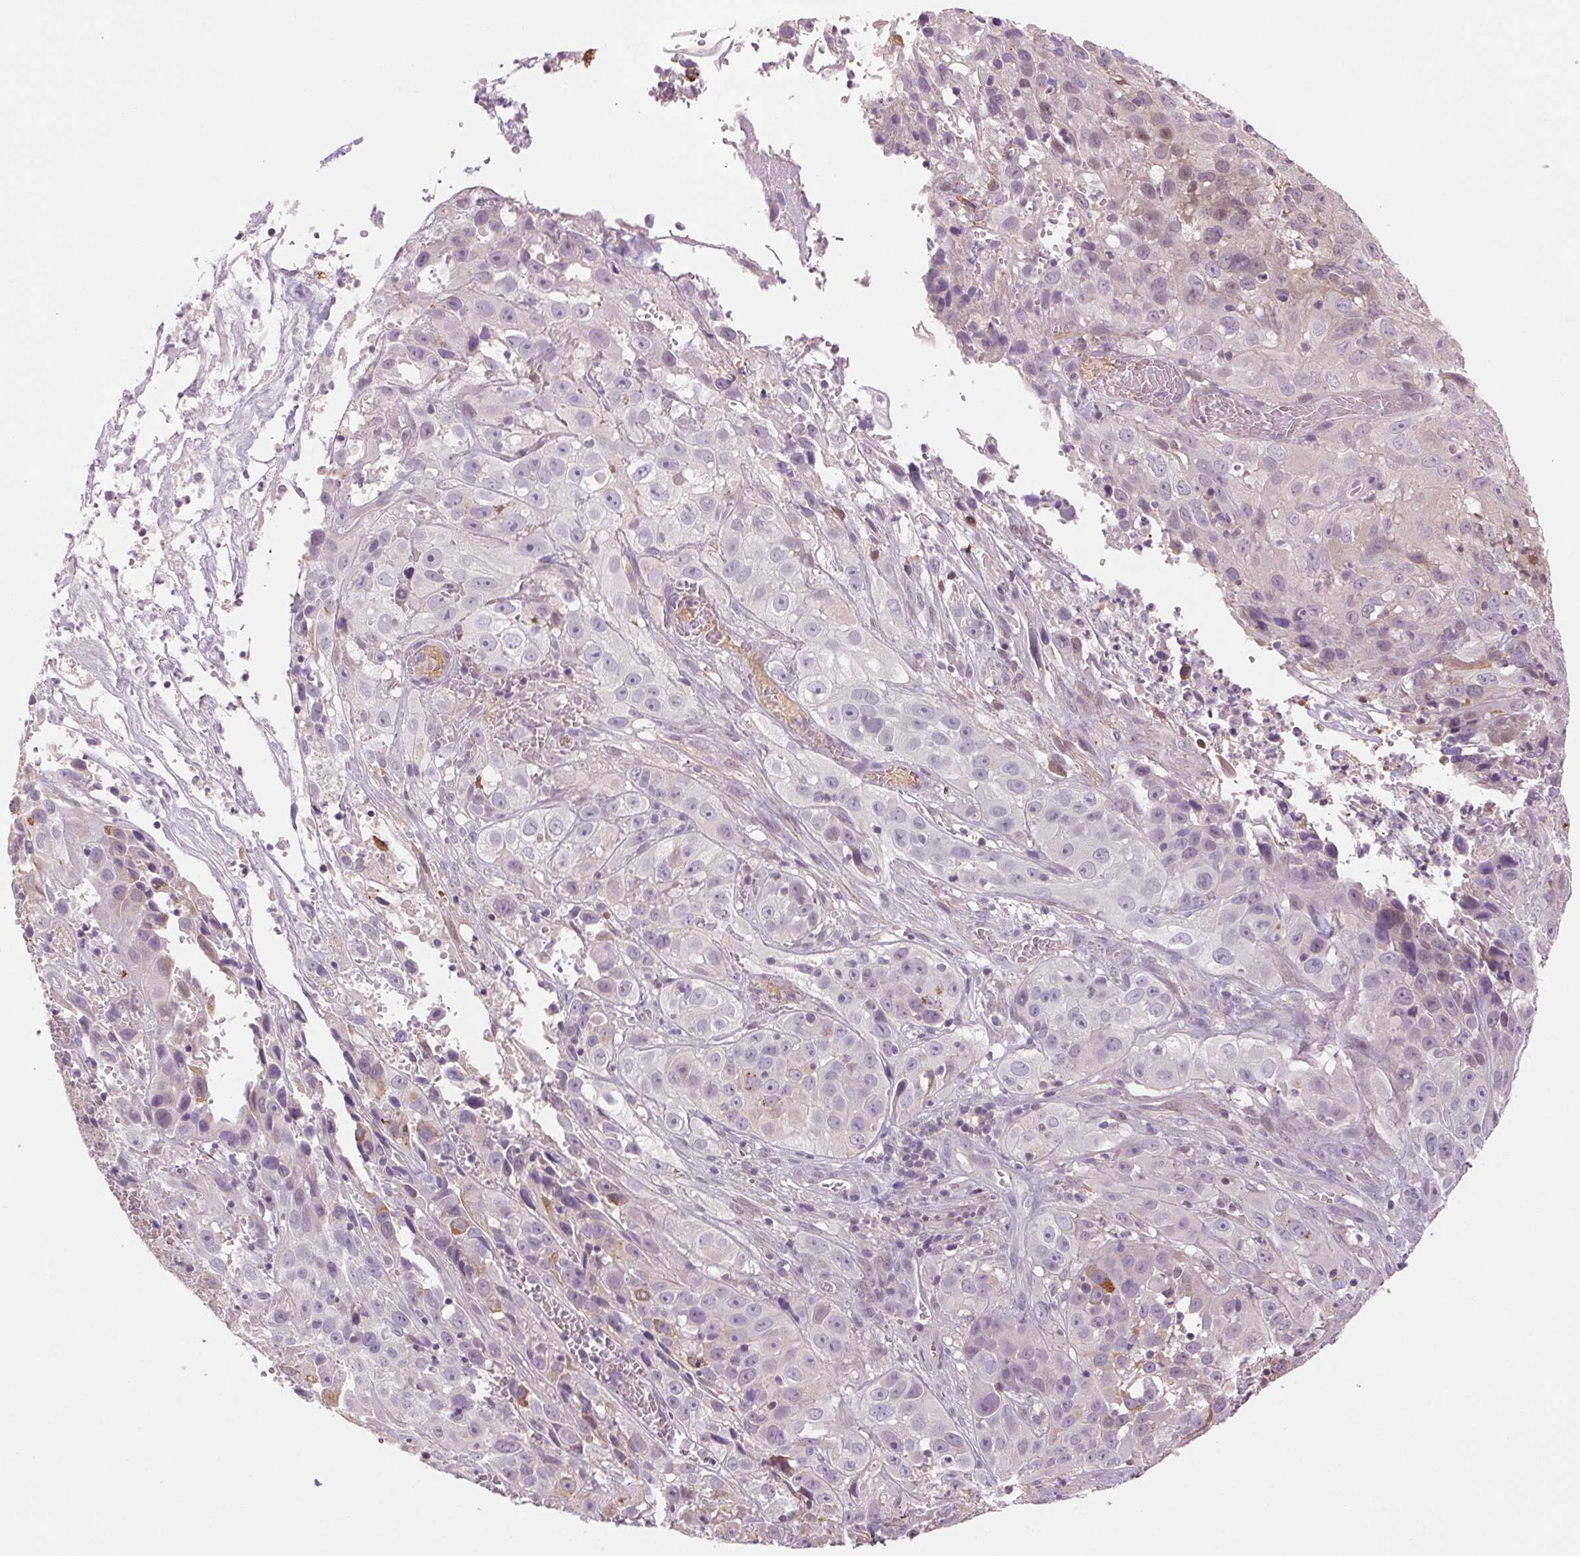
{"staining": {"intensity": "negative", "quantity": "none", "location": "none"}, "tissue": "cervical cancer", "cell_type": "Tumor cells", "image_type": "cancer", "snomed": [{"axis": "morphology", "description": "Squamous cell carcinoma, NOS"}, {"axis": "topography", "description": "Cervix"}], "caption": "High power microscopy histopathology image of an immunohistochemistry (IHC) histopathology image of cervical squamous cell carcinoma, revealing no significant positivity in tumor cells.", "gene": "HHLA2", "patient": {"sex": "female", "age": 32}}